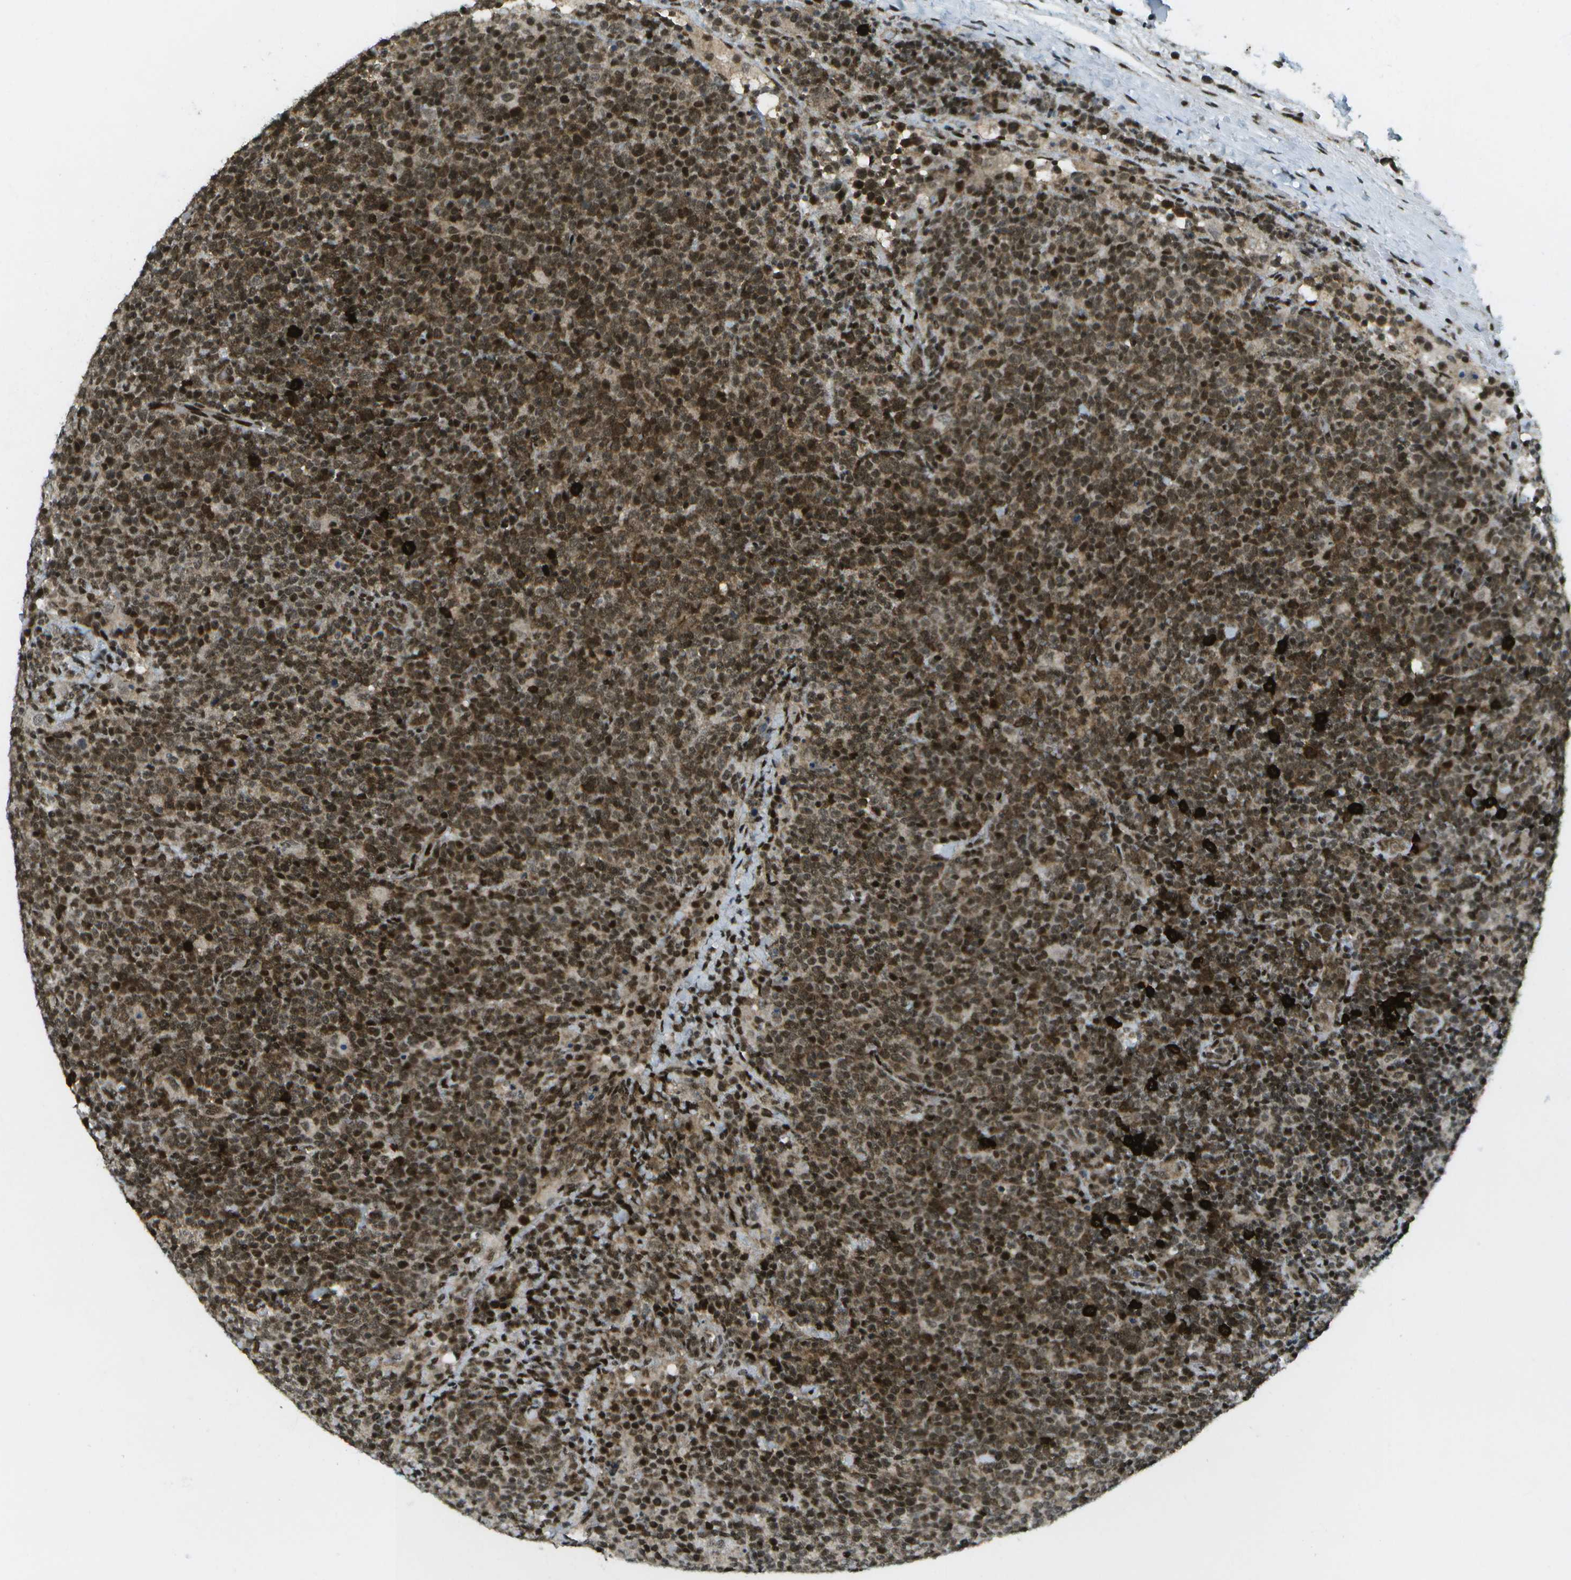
{"staining": {"intensity": "strong", "quantity": ">75%", "location": "cytoplasmic/membranous,nuclear"}, "tissue": "lymphoma", "cell_type": "Tumor cells", "image_type": "cancer", "snomed": [{"axis": "morphology", "description": "Malignant lymphoma, non-Hodgkin's type, High grade"}, {"axis": "topography", "description": "Lymph node"}], "caption": "Lymphoma was stained to show a protein in brown. There is high levels of strong cytoplasmic/membranous and nuclear staining in about >75% of tumor cells.", "gene": "IRF7", "patient": {"sex": "male", "age": 61}}